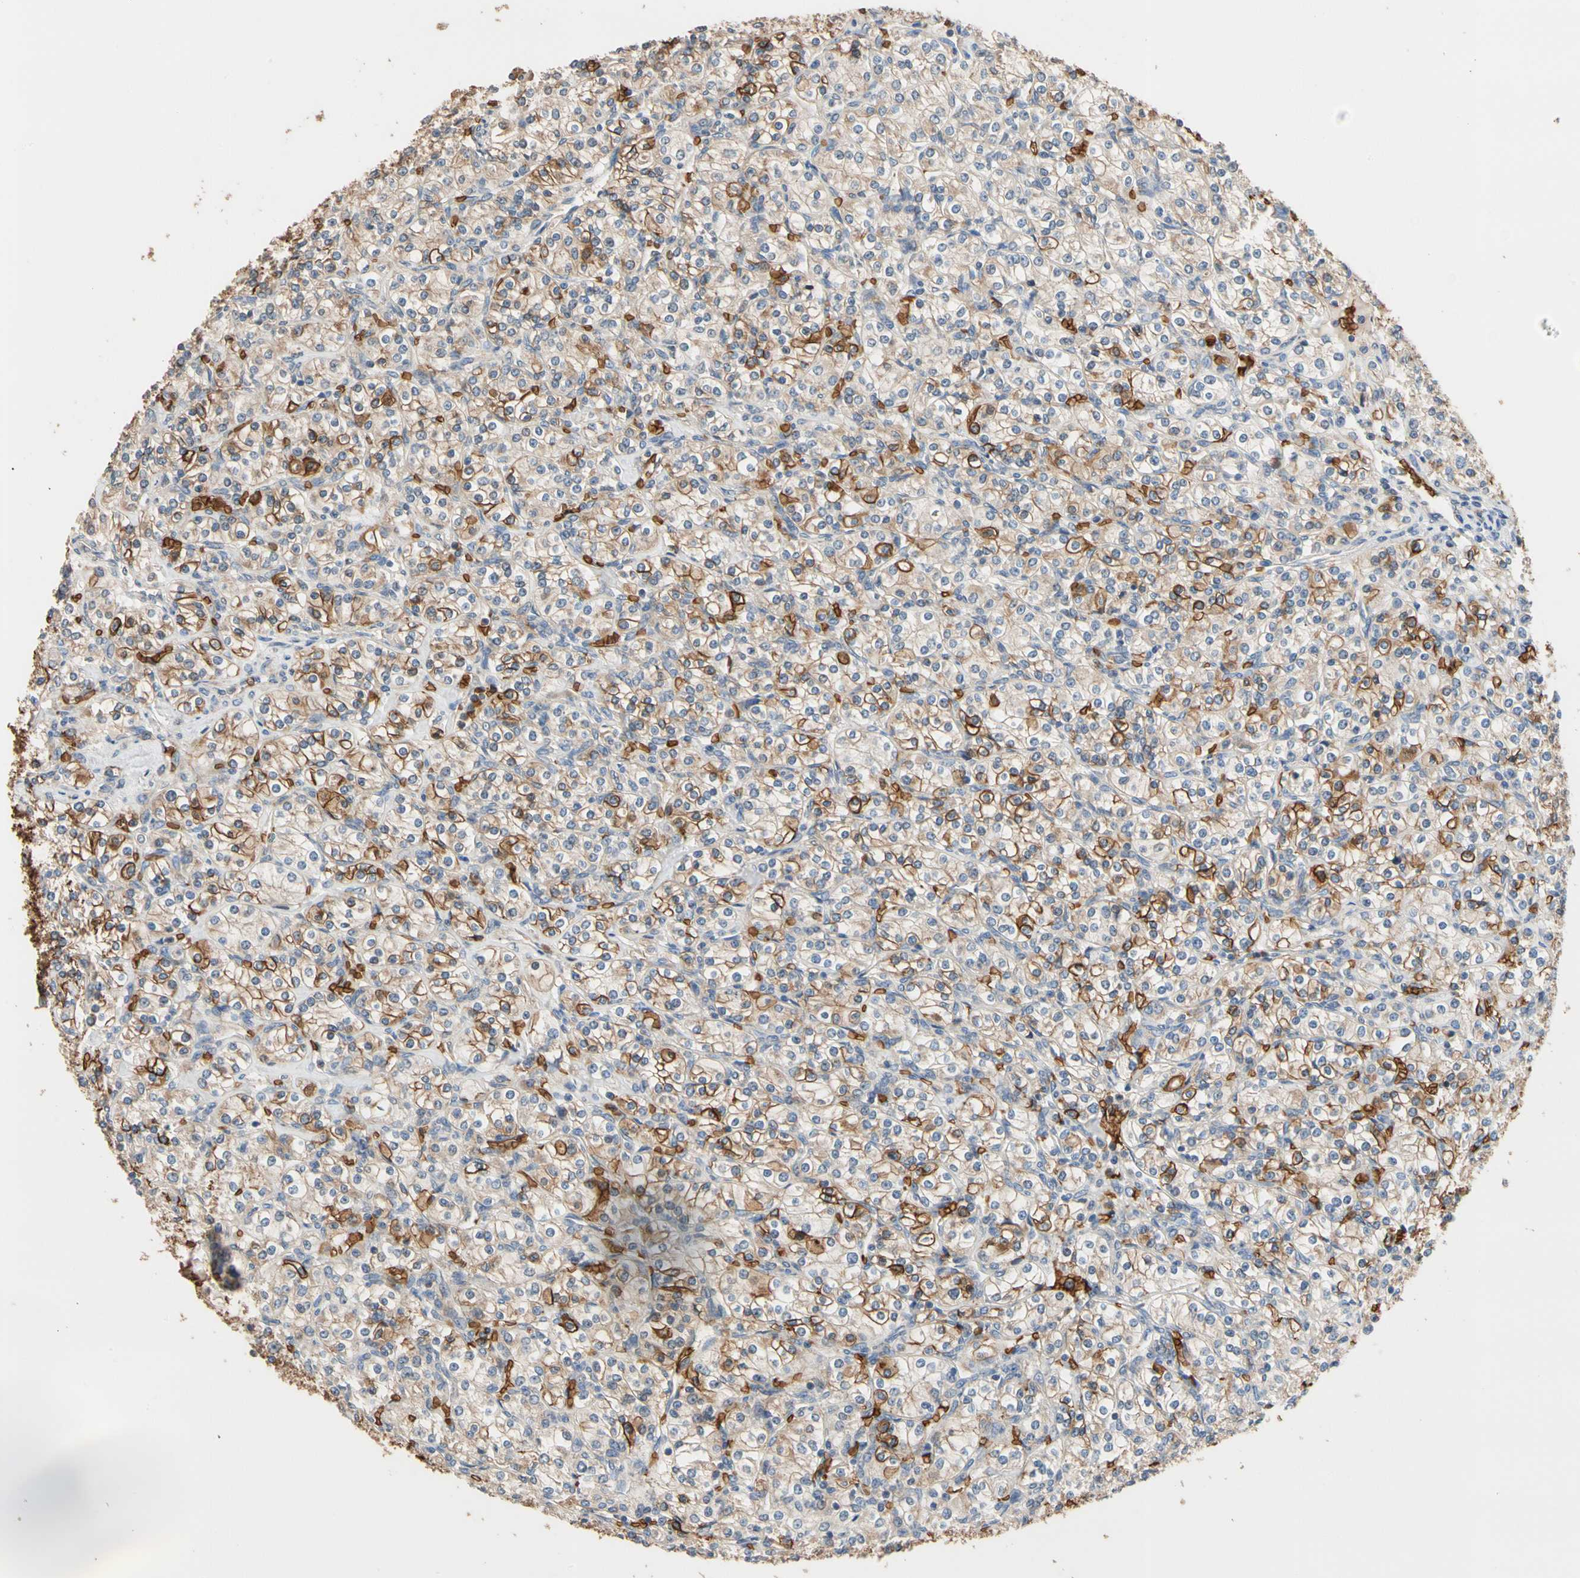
{"staining": {"intensity": "strong", "quantity": "<25%", "location": "cytoplasmic/membranous"}, "tissue": "renal cancer", "cell_type": "Tumor cells", "image_type": "cancer", "snomed": [{"axis": "morphology", "description": "Adenocarcinoma, NOS"}, {"axis": "topography", "description": "Kidney"}], "caption": "Protein expression by immunohistochemistry (IHC) displays strong cytoplasmic/membranous expression in about <25% of tumor cells in renal adenocarcinoma.", "gene": "RIOK2", "patient": {"sex": "male", "age": 77}}